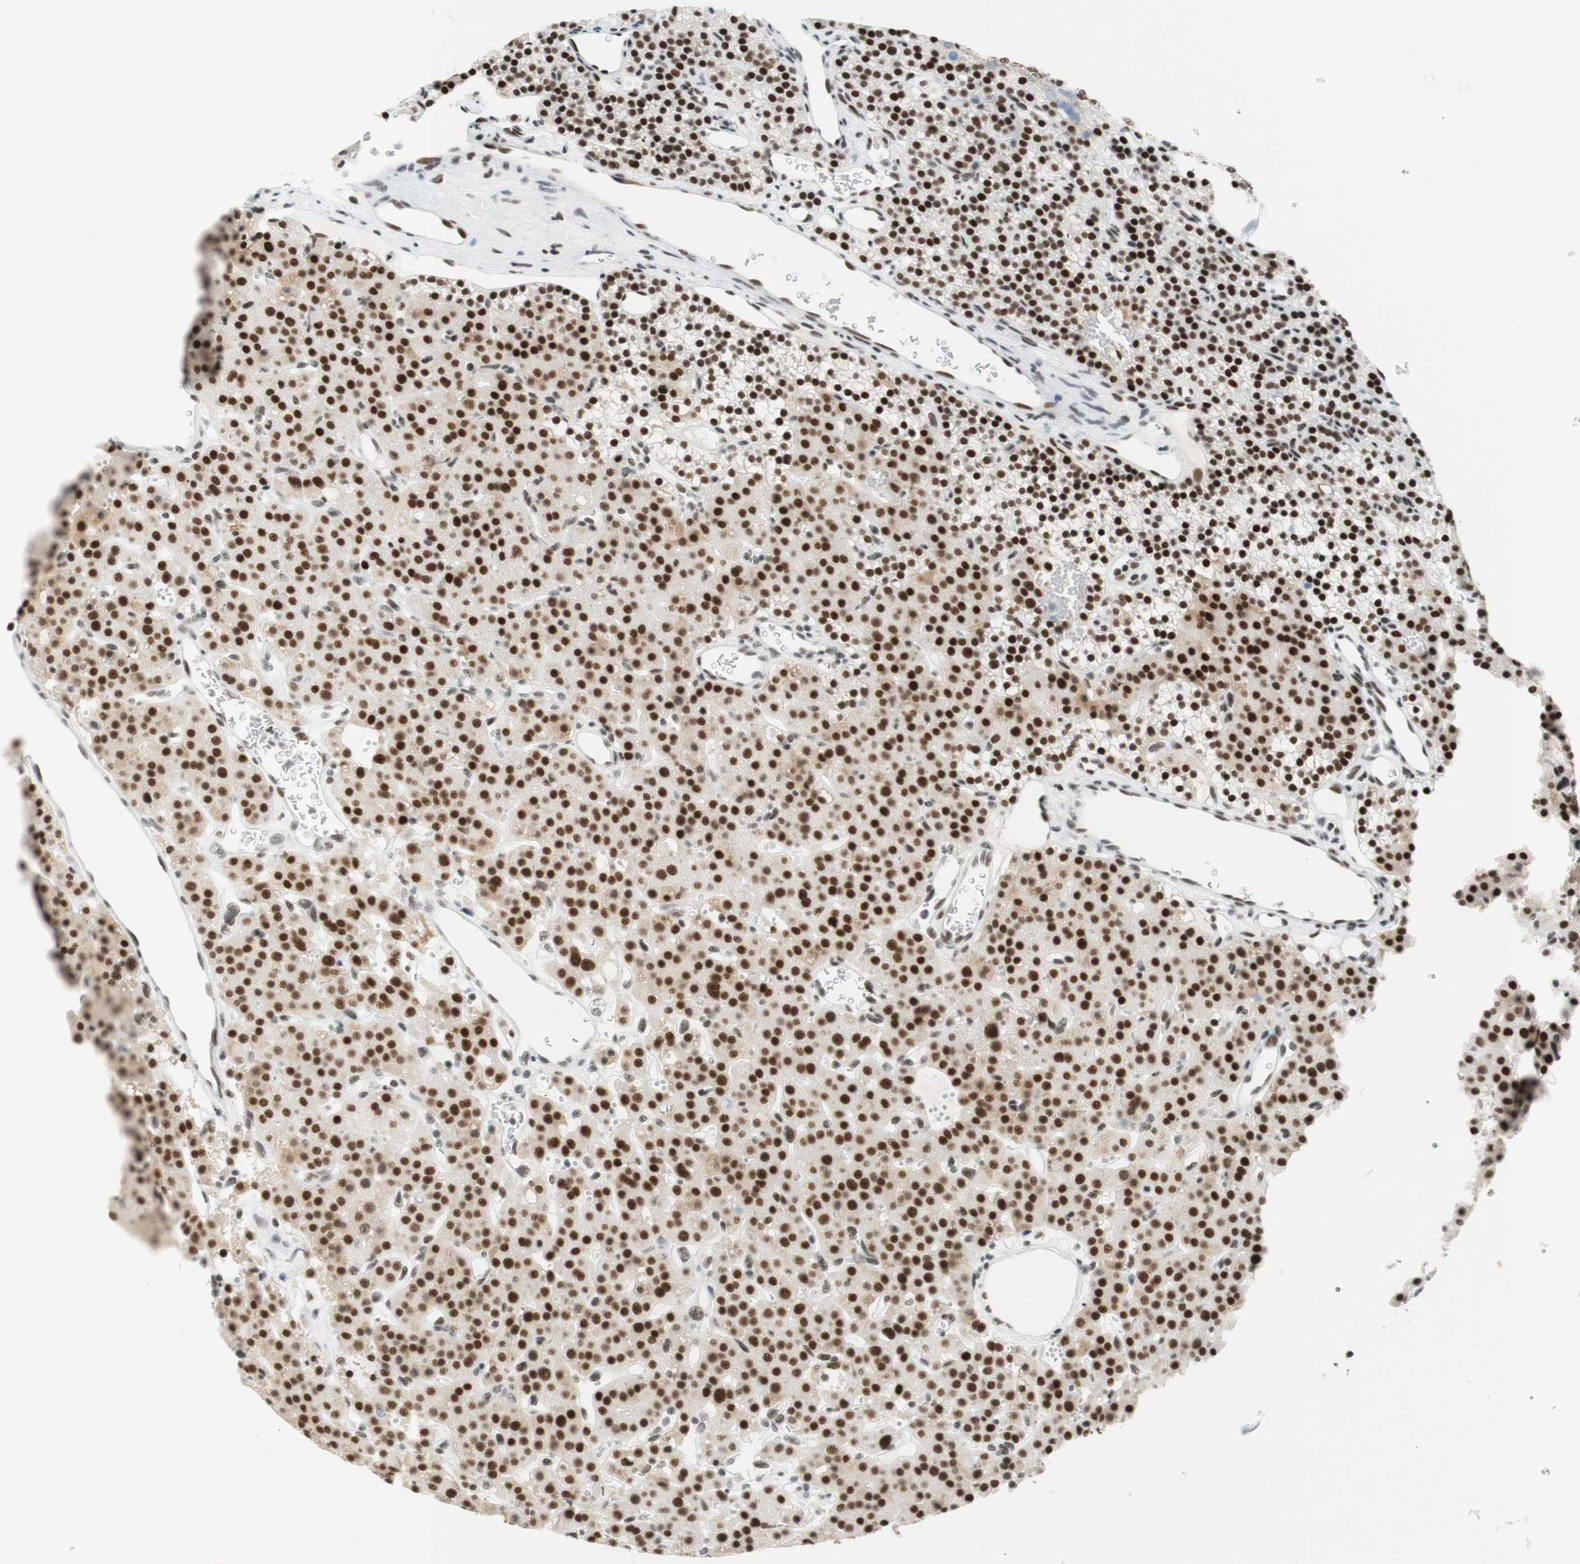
{"staining": {"intensity": "strong", "quantity": ">75%", "location": "nuclear"}, "tissue": "parathyroid gland", "cell_type": "Glandular cells", "image_type": "normal", "snomed": [{"axis": "morphology", "description": "Normal tissue, NOS"}, {"axis": "morphology", "description": "Adenoma, NOS"}, {"axis": "topography", "description": "Parathyroid gland"}], "caption": "Immunohistochemistry image of unremarkable parathyroid gland: human parathyroid gland stained using immunohistochemistry demonstrates high levels of strong protein expression localized specifically in the nuclear of glandular cells, appearing as a nuclear brown color.", "gene": "RNF20", "patient": {"sex": "female", "age": 81}}